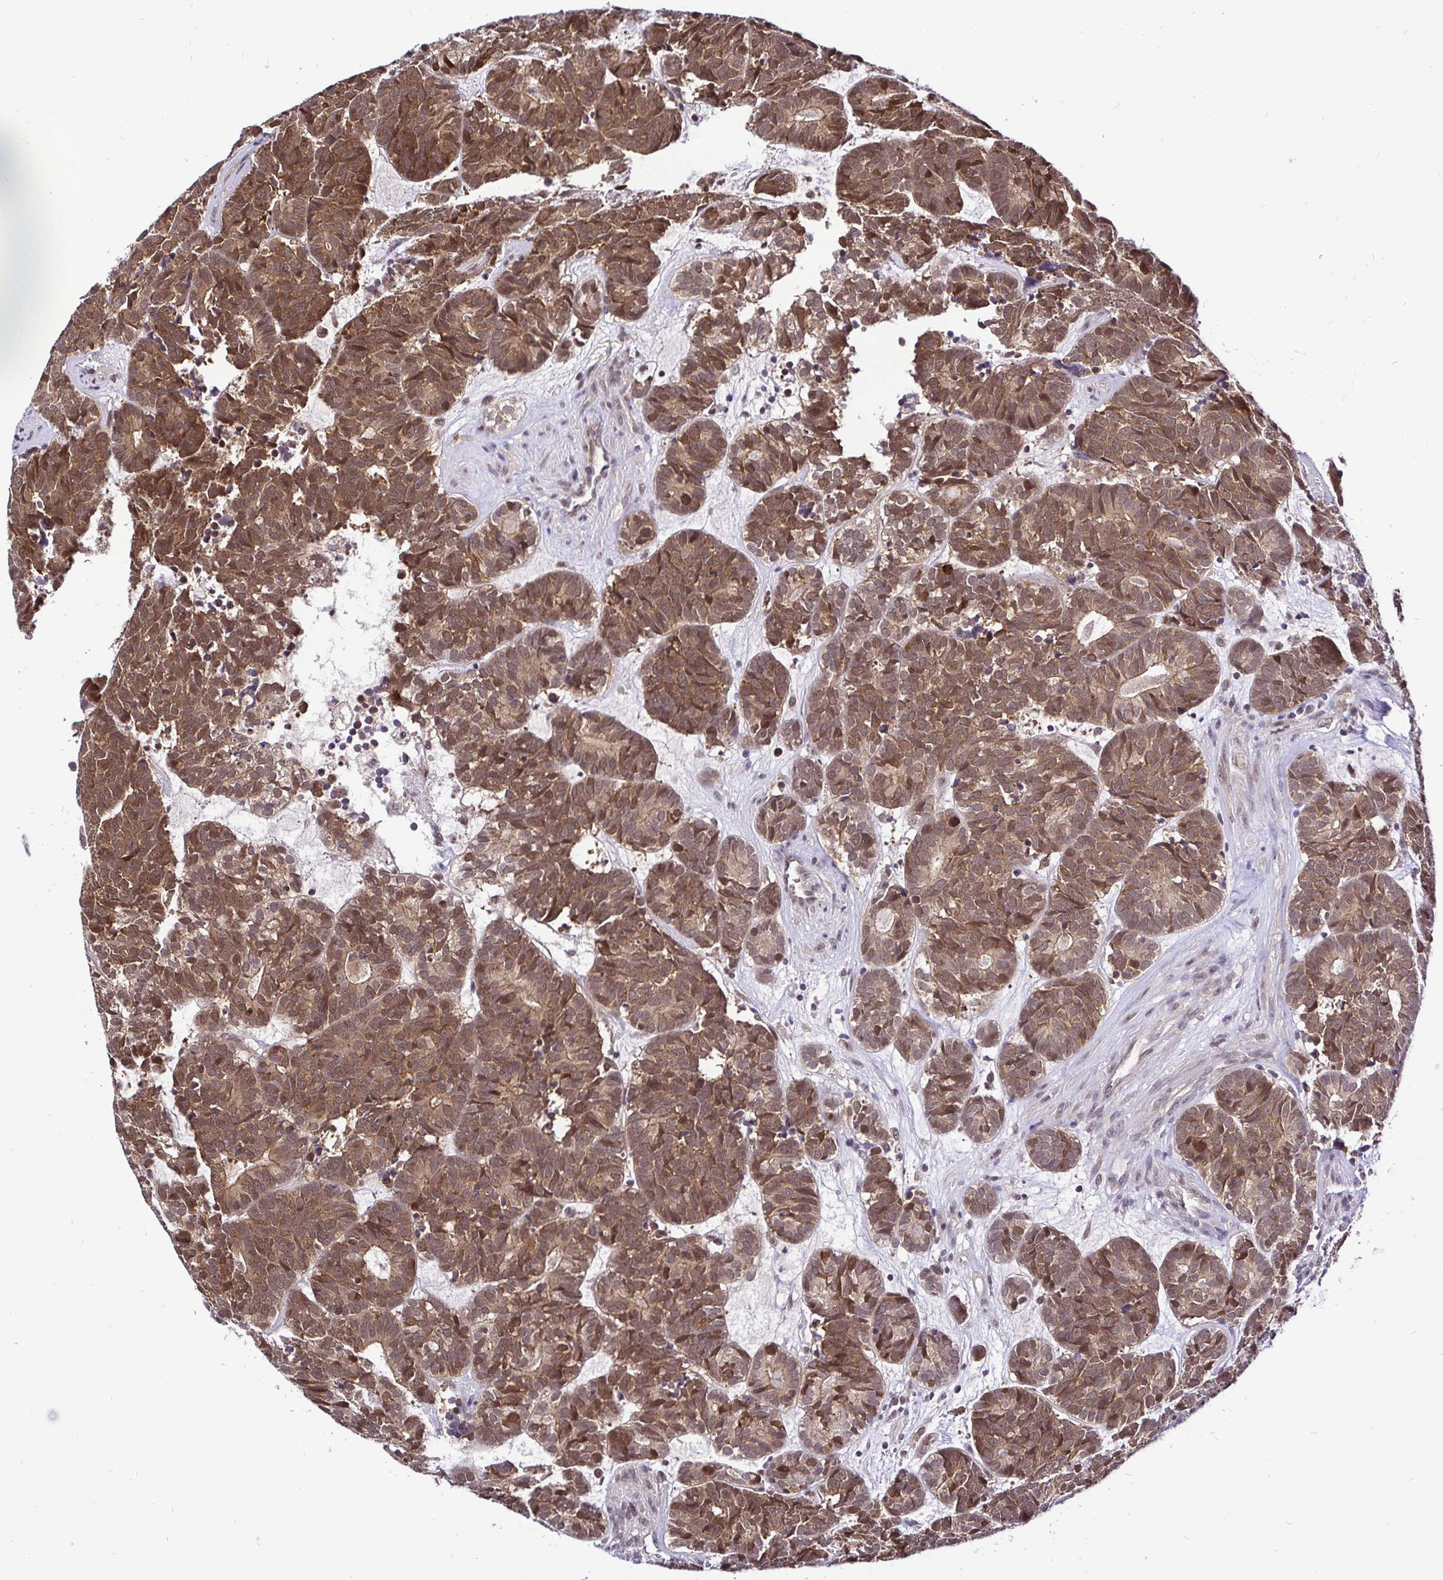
{"staining": {"intensity": "strong", "quantity": ">75%", "location": "cytoplasmic/membranous,nuclear"}, "tissue": "head and neck cancer", "cell_type": "Tumor cells", "image_type": "cancer", "snomed": [{"axis": "morphology", "description": "Adenocarcinoma, NOS"}, {"axis": "topography", "description": "Head-Neck"}], "caption": "Tumor cells exhibit high levels of strong cytoplasmic/membranous and nuclear staining in approximately >75% of cells in head and neck cancer. (Brightfield microscopy of DAB IHC at high magnification).", "gene": "UBE2M", "patient": {"sex": "female", "age": 81}}